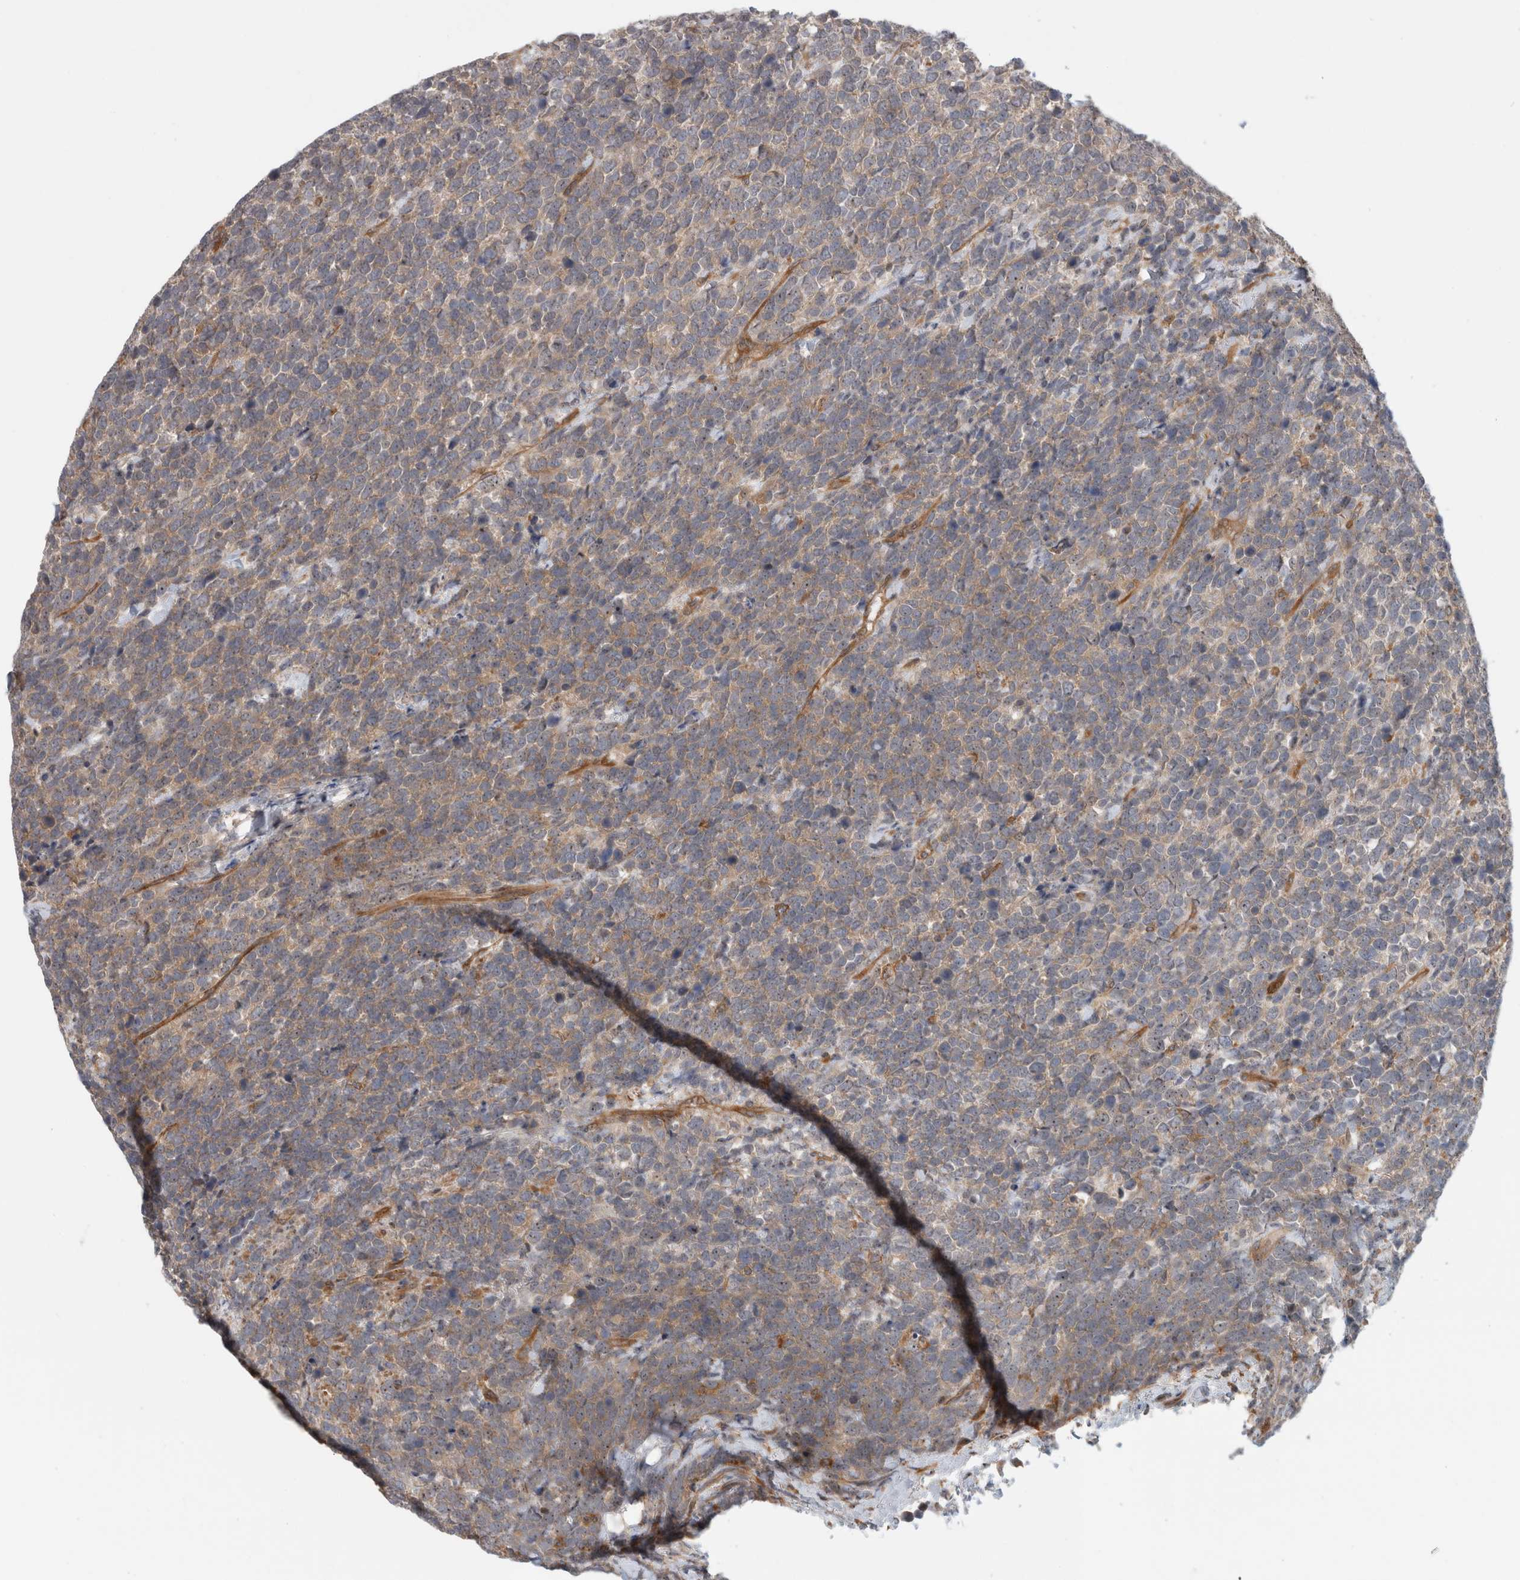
{"staining": {"intensity": "weak", "quantity": ">75%", "location": "cytoplasmic/membranous,nuclear"}, "tissue": "urothelial cancer", "cell_type": "Tumor cells", "image_type": "cancer", "snomed": [{"axis": "morphology", "description": "Urothelial carcinoma, High grade"}, {"axis": "topography", "description": "Urinary bladder"}], "caption": "The micrograph exhibits immunohistochemical staining of high-grade urothelial carcinoma. There is weak cytoplasmic/membranous and nuclear staining is seen in about >75% of tumor cells.", "gene": "WASF2", "patient": {"sex": "female", "age": 82}}